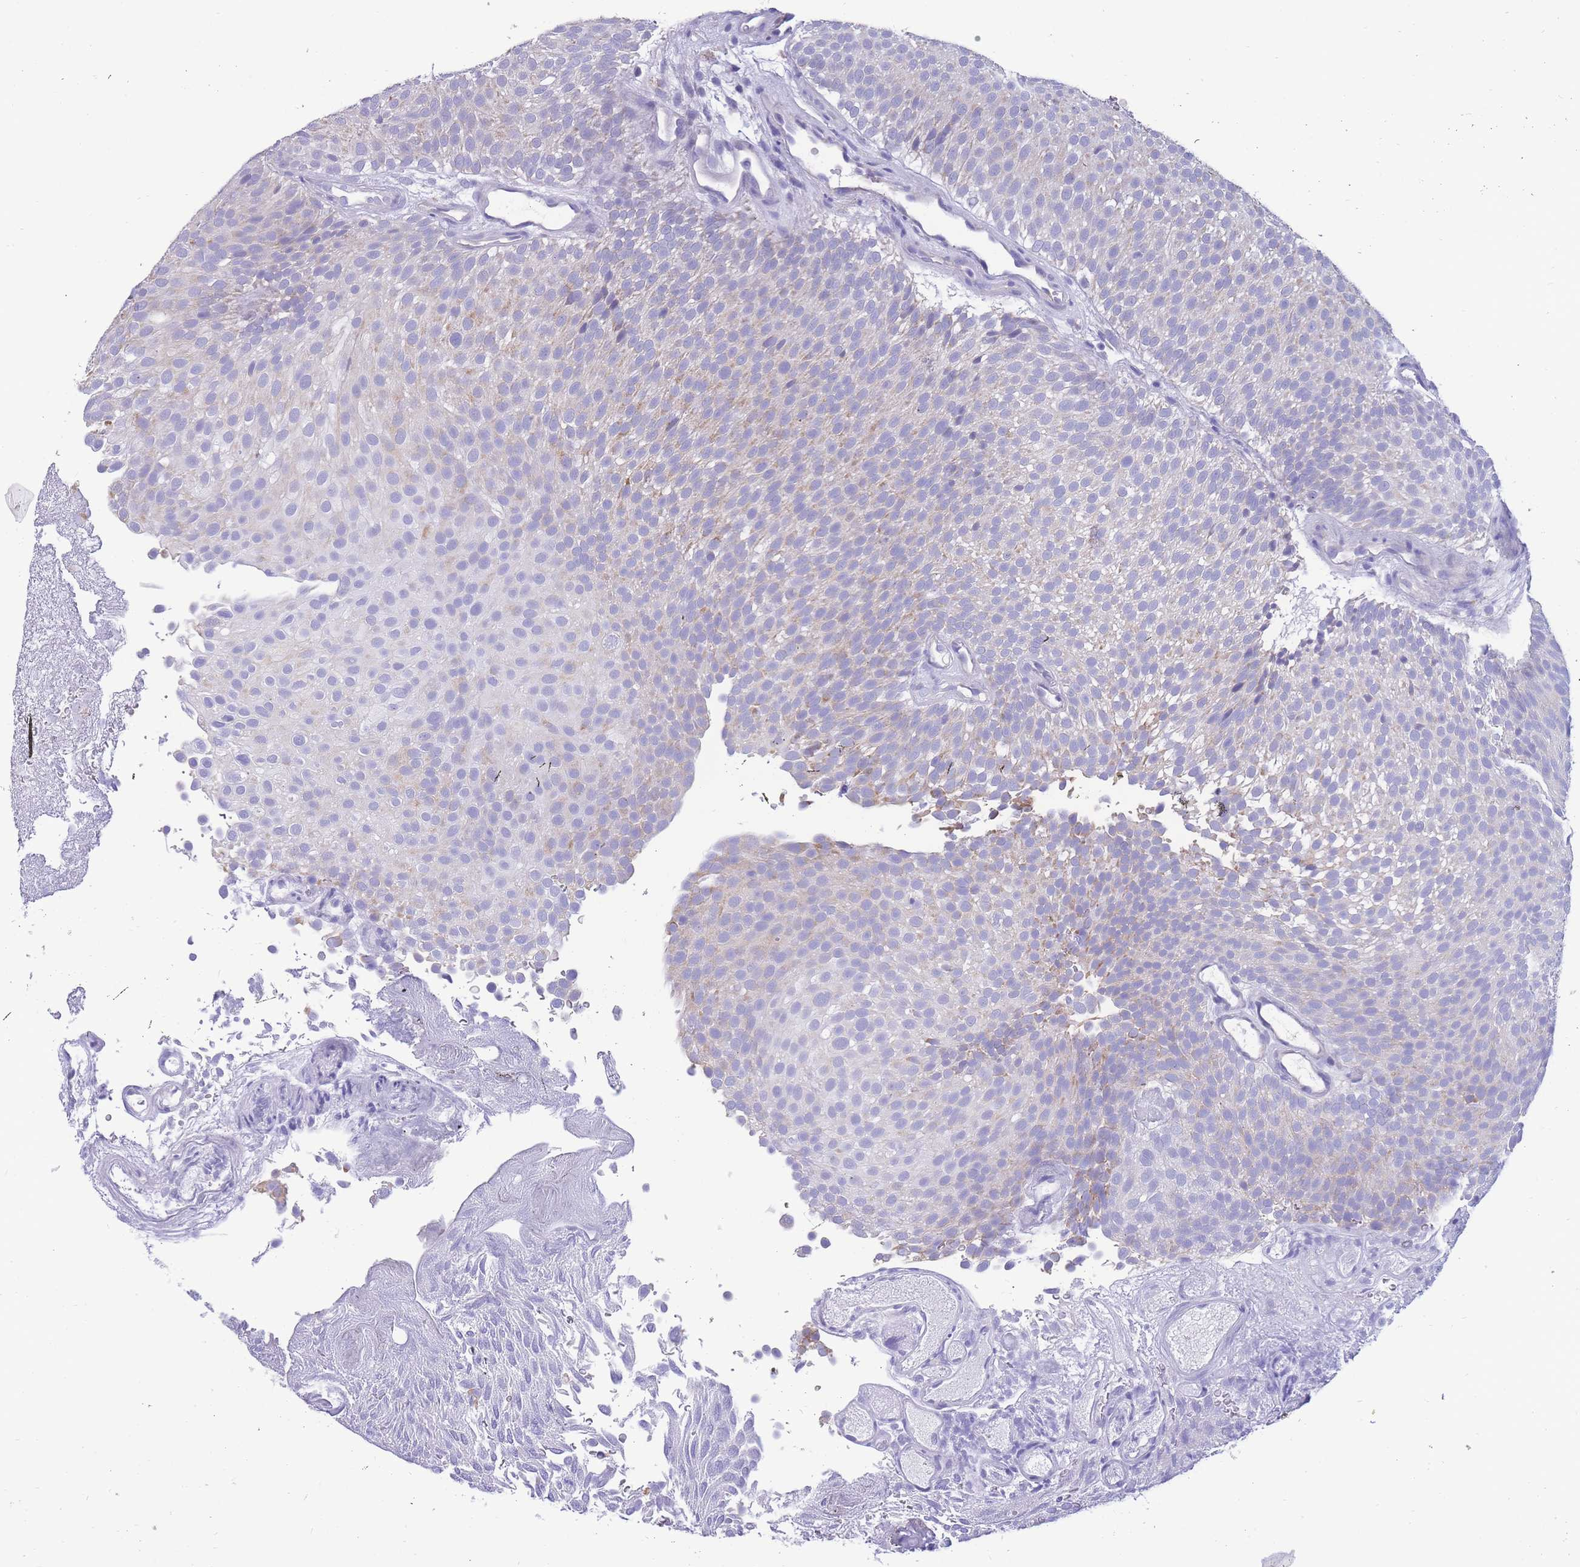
{"staining": {"intensity": "weak", "quantity": "<25%", "location": "cytoplasmic/membranous"}, "tissue": "urothelial cancer", "cell_type": "Tumor cells", "image_type": "cancer", "snomed": [{"axis": "morphology", "description": "Urothelial carcinoma, Low grade"}, {"axis": "topography", "description": "Urinary bladder"}], "caption": "Immunohistochemistry of human low-grade urothelial carcinoma demonstrates no expression in tumor cells.", "gene": "INTS2", "patient": {"sex": "male", "age": 78}}